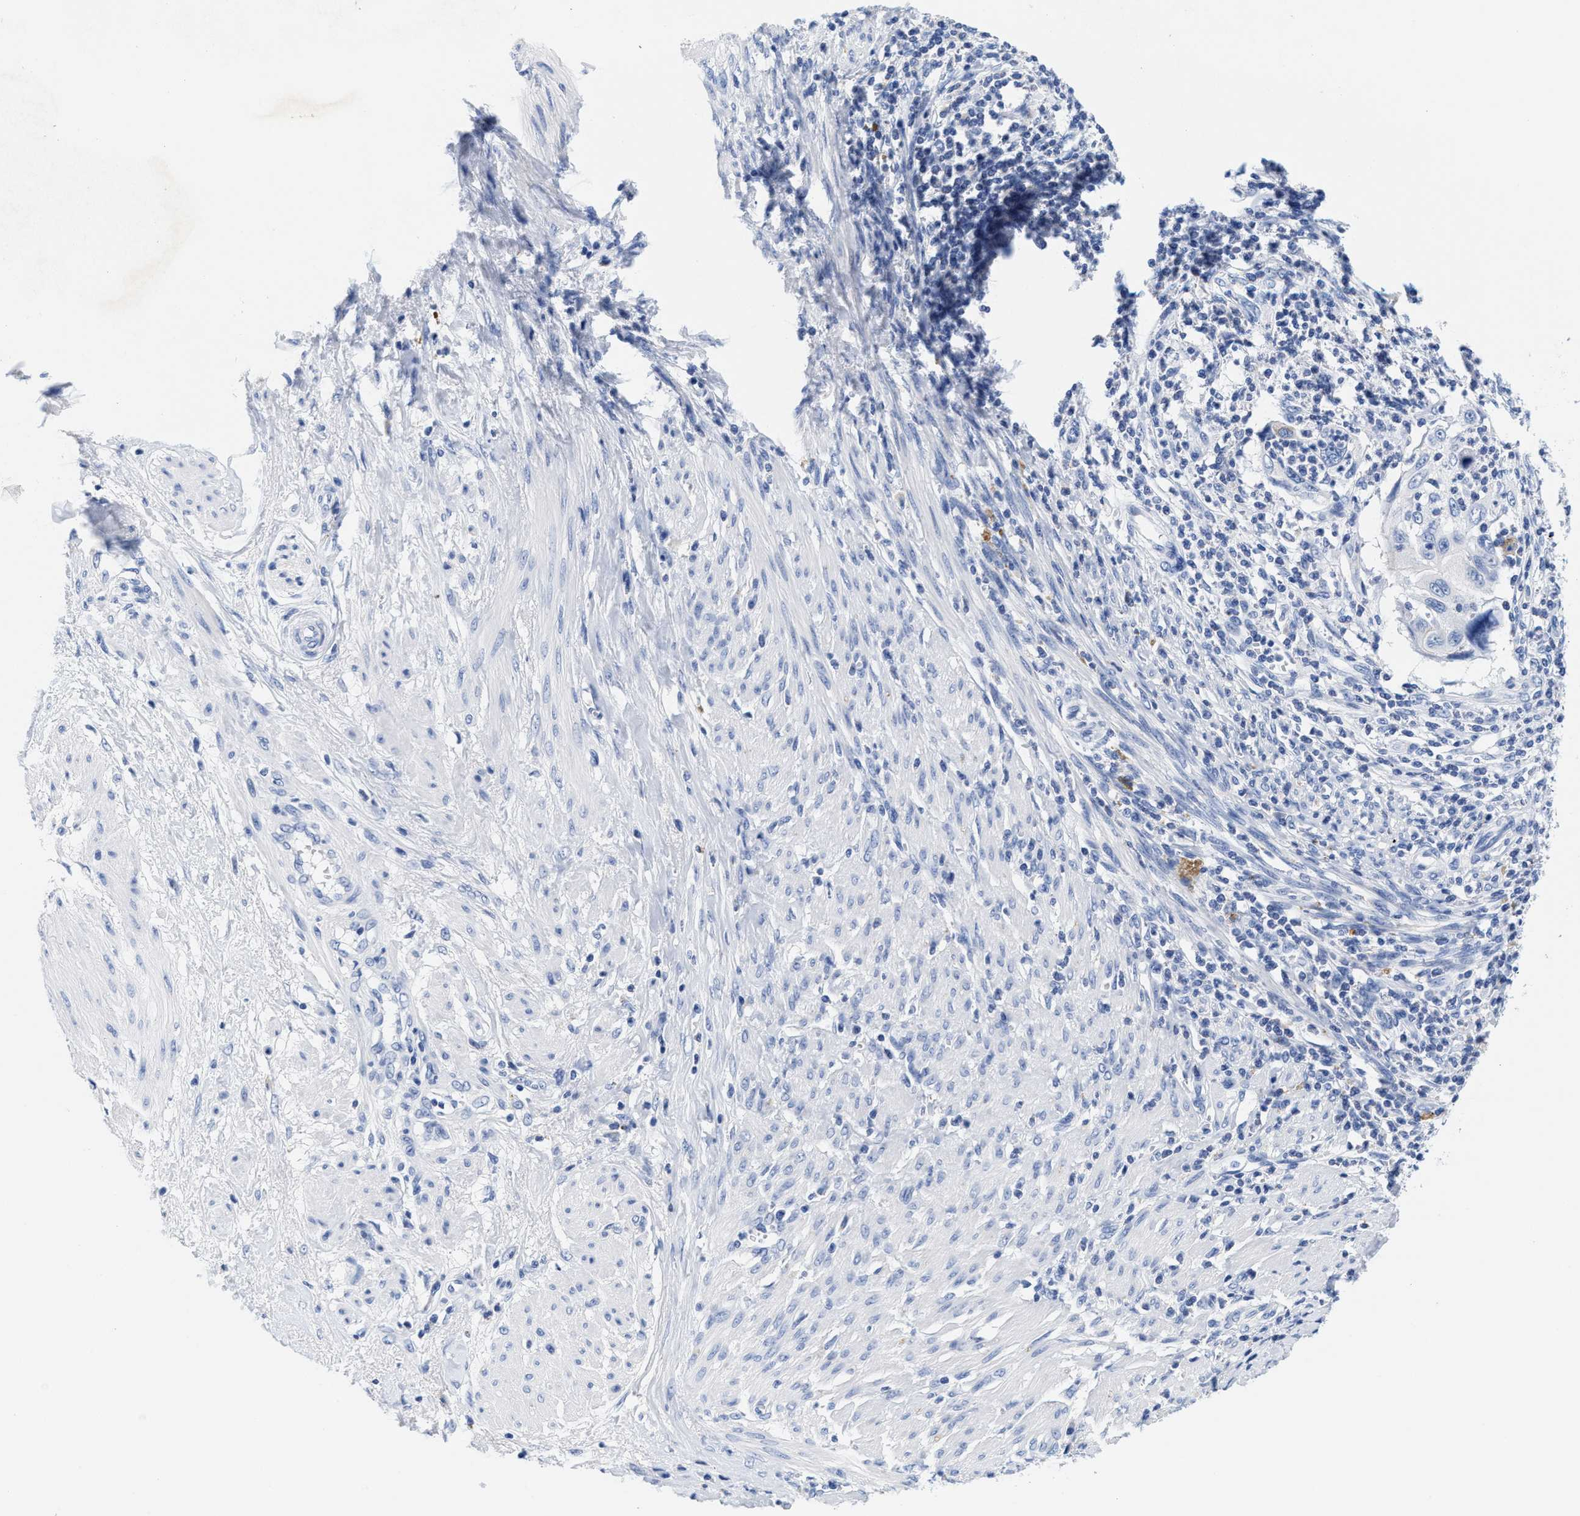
{"staining": {"intensity": "negative", "quantity": "none", "location": "none"}, "tissue": "cervical cancer", "cell_type": "Tumor cells", "image_type": "cancer", "snomed": [{"axis": "morphology", "description": "Squamous cell carcinoma, NOS"}, {"axis": "topography", "description": "Cervix"}], "caption": "High power microscopy photomicrograph of an immunohistochemistry (IHC) photomicrograph of cervical cancer, revealing no significant staining in tumor cells.", "gene": "TTC3", "patient": {"sex": "female", "age": 70}}